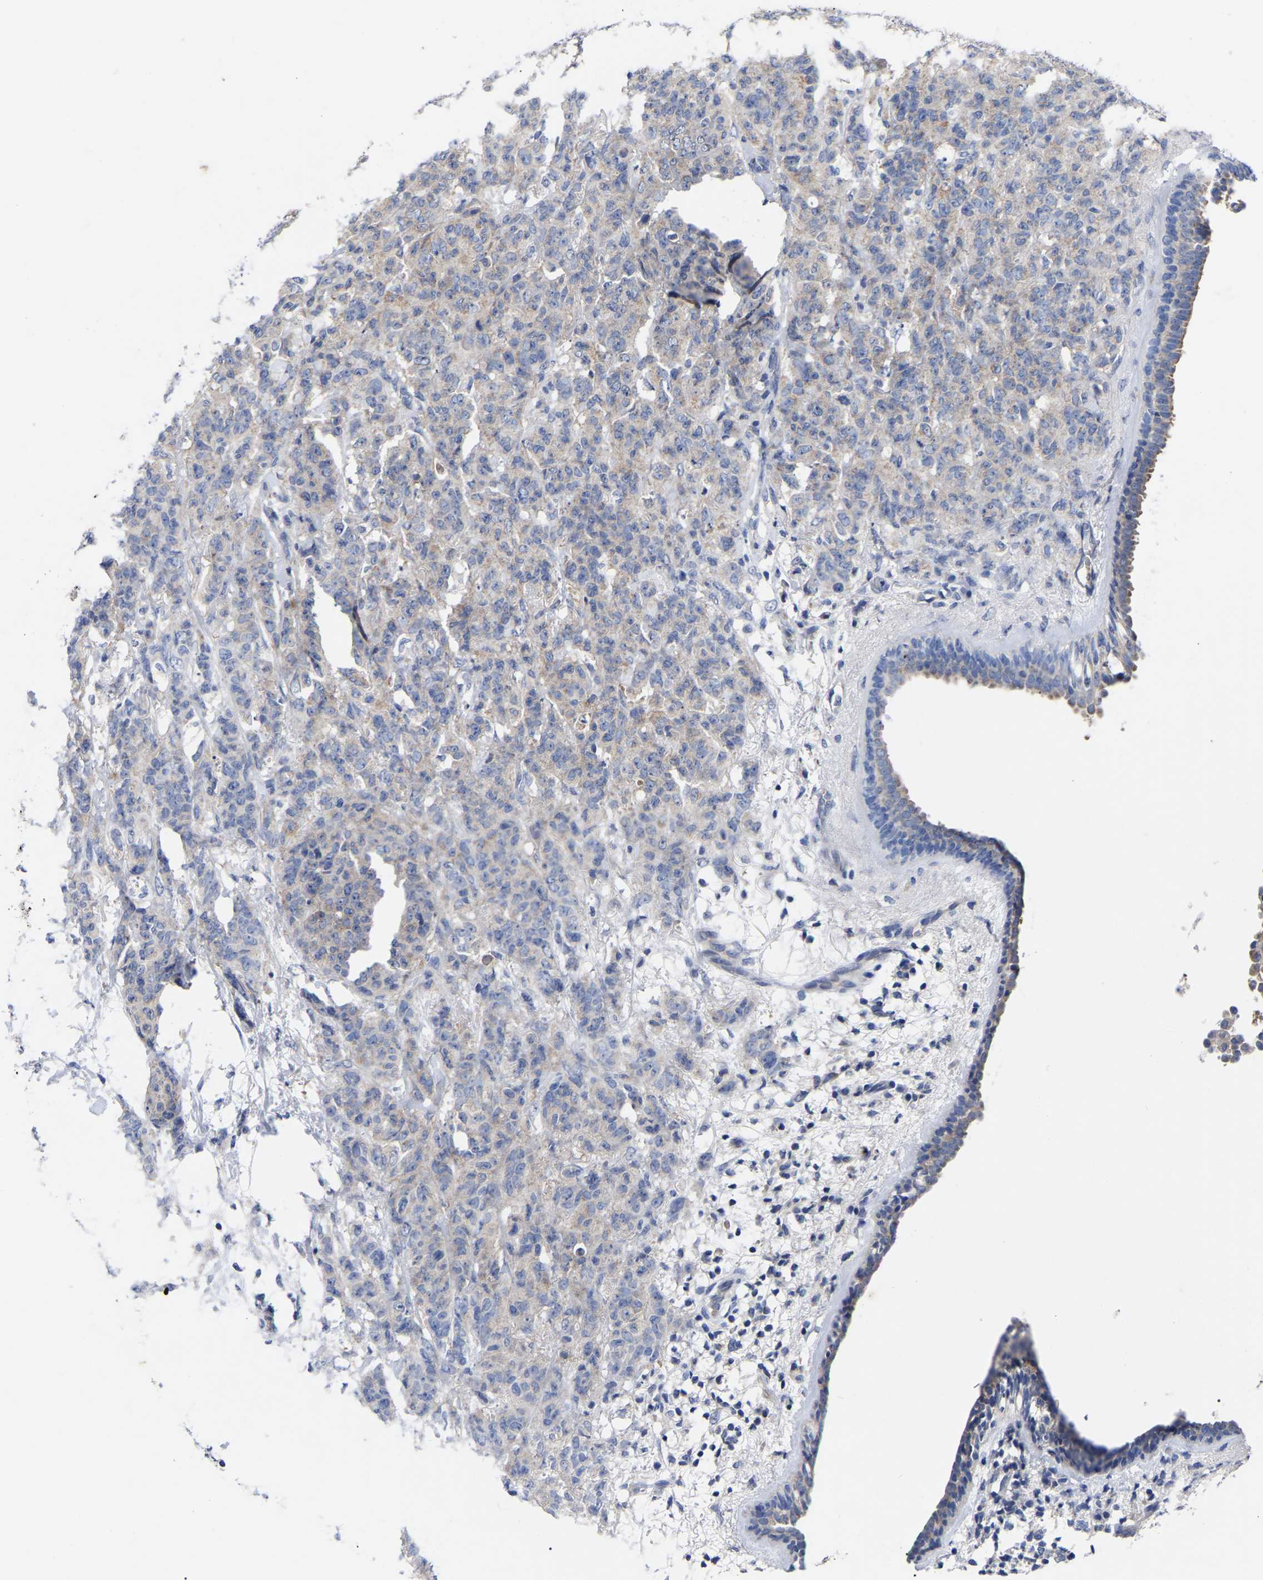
{"staining": {"intensity": "weak", "quantity": "<25%", "location": "cytoplasmic/membranous"}, "tissue": "breast cancer", "cell_type": "Tumor cells", "image_type": "cancer", "snomed": [{"axis": "morphology", "description": "Normal tissue, NOS"}, {"axis": "morphology", "description": "Duct carcinoma"}, {"axis": "topography", "description": "Breast"}], "caption": "Tumor cells are negative for protein expression in human breast cancer.", "gene": "TCP1", "patient": {"sex": "female", "age": 40}}